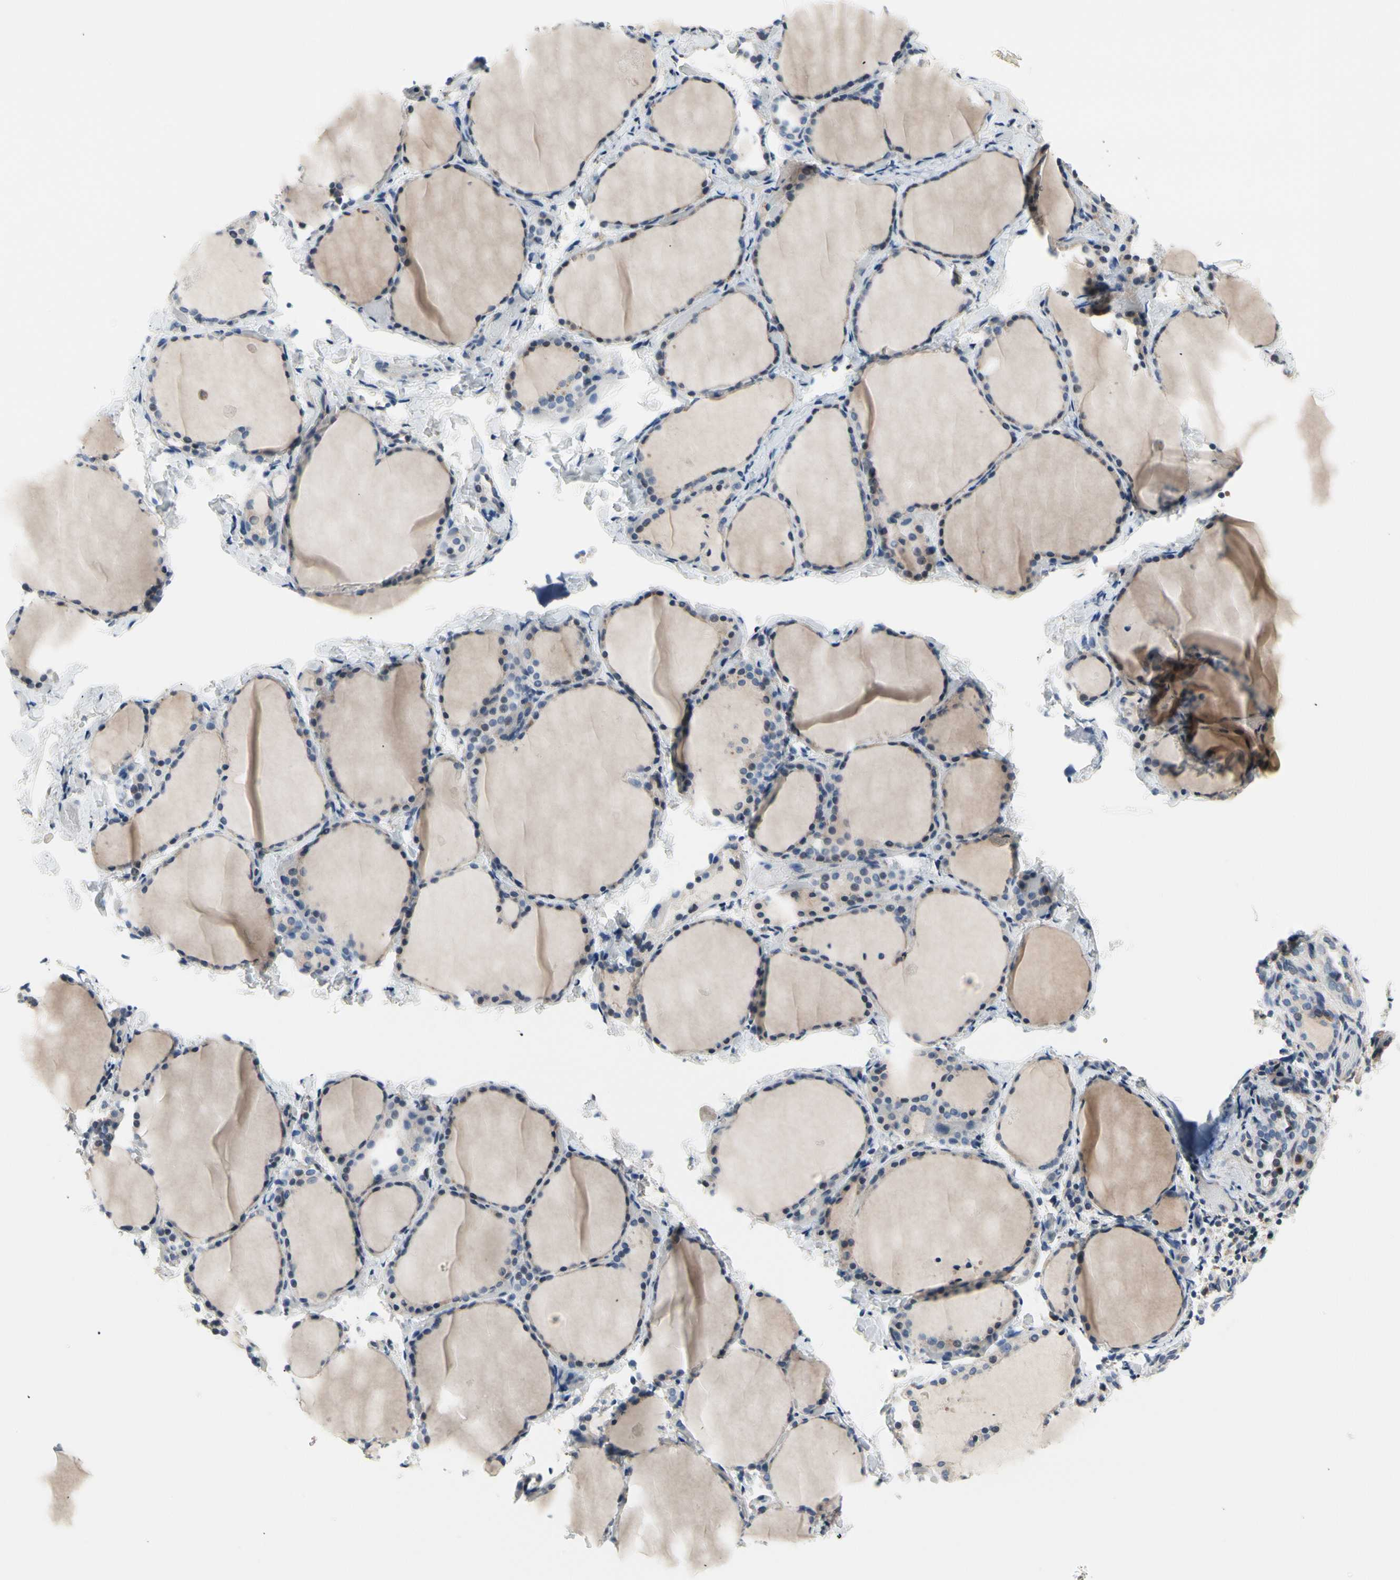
{"staining": {"intensity": "moderate", "quantity": "<25%", "location": "cytoplasmic/membranous"}, "tissue": "thyroid gland", "cell_type": "Glandular cells", "image_type": "normal", "snomed": [{"axis": "morphology", "description": "Normal tissue, NOS"}, {"axis": "morphology", "description": "Papillary adenocarcinoma, NOS"}, {"axis": "topography", "description": "Thyroid gland"}], "caption": "A low amount of moderate cytoplasmic/membranous expression is appreciated in approximately <25% of glandular cells in benign thyroid gland.", "gene": "NFASC", "patient": {"sex": "female", "age": 30}}